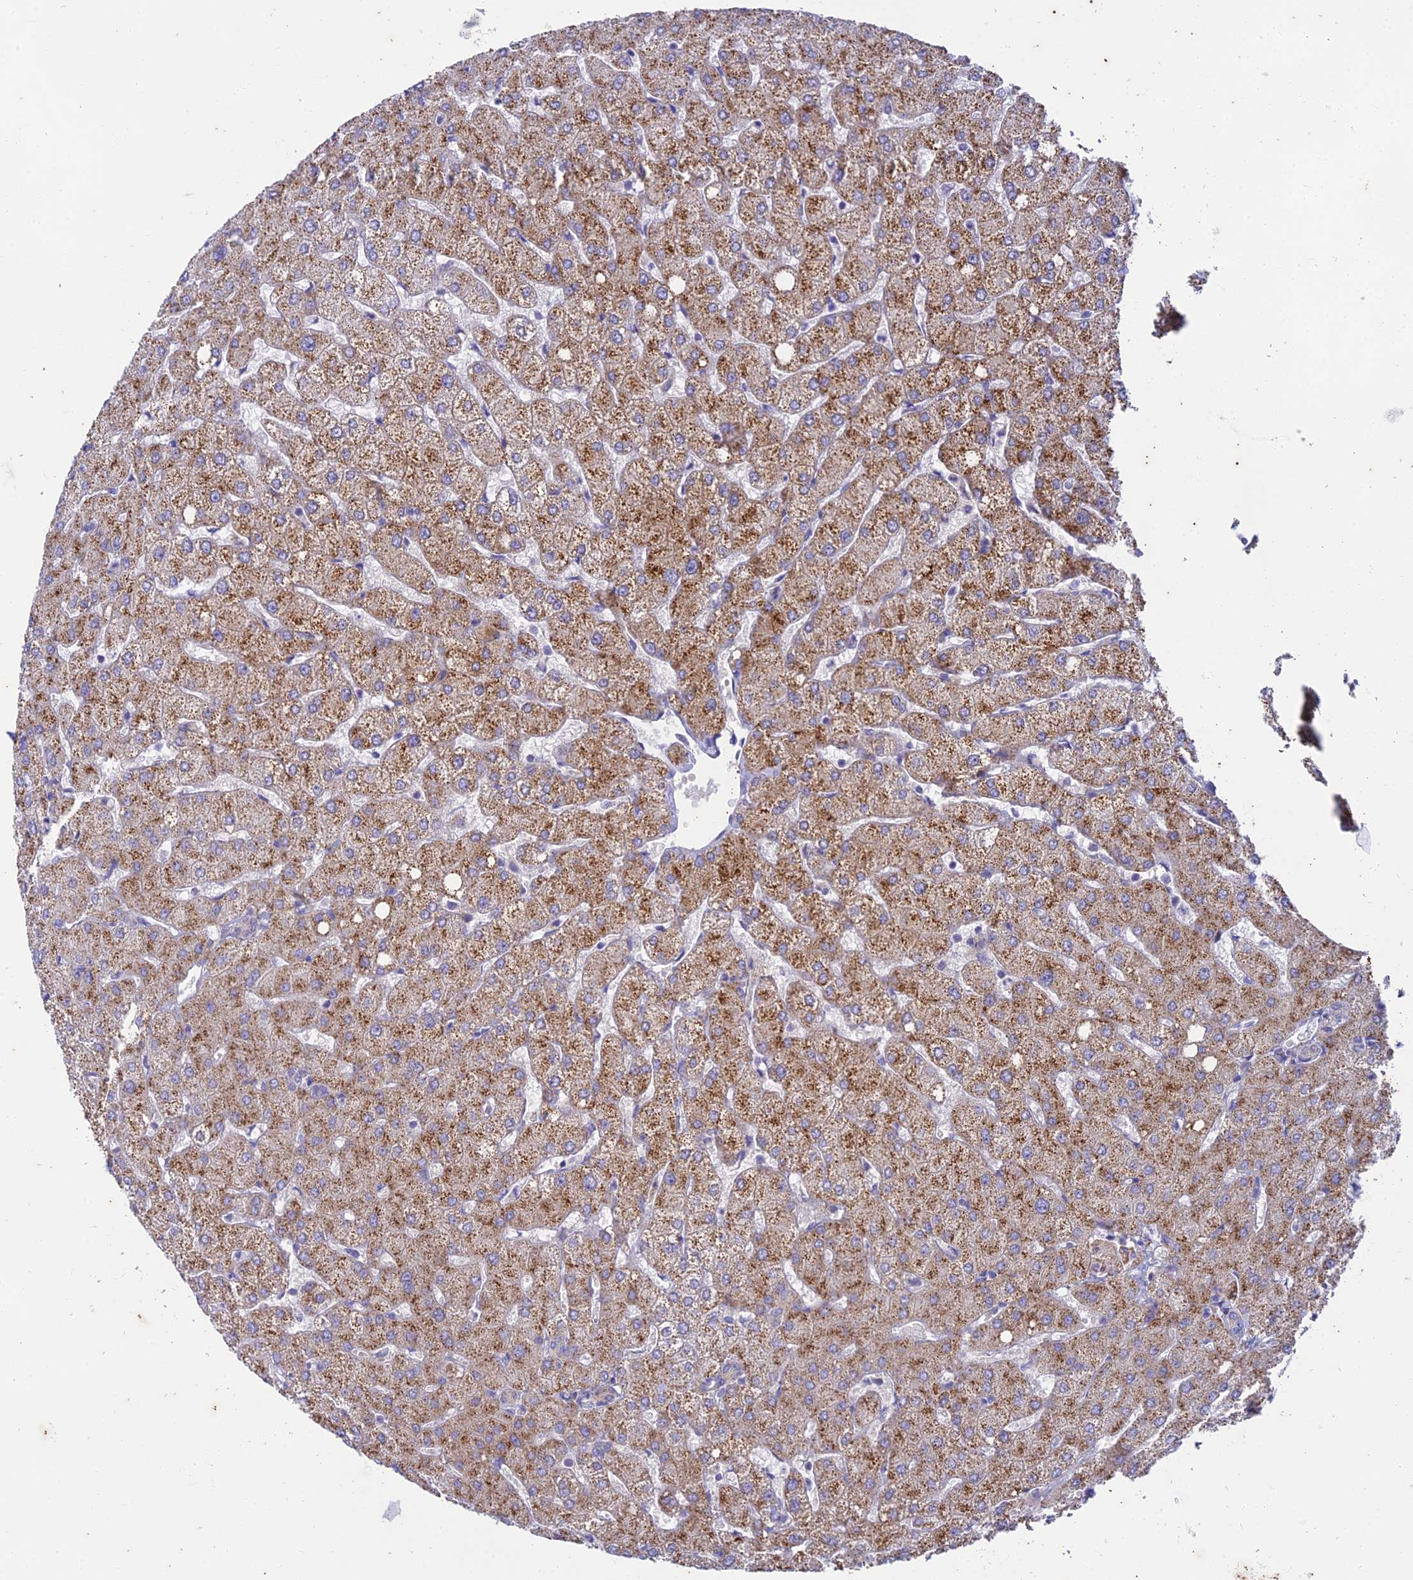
{"staining": {"intensity": "negative", "quantity": "none", "location": "none"}, "tissue": "liver", "cell_type": "Cholangiocytes", "image_type": "normal", "snomed": [{"axis": "morphology", "description": "Normal tissue, NOS"}, {"axis": "topography", "description": "Liver"}], "caption": "Immunohistochemical staining of unremarkable human liver shows no significant staining in cholangiocytes. The staining is performed using DAB brown chromogen with nuclei counter-stained in using hematoxylin.", "gene": "PTCD2", "patient": {"sex": "female", "age": 54}}